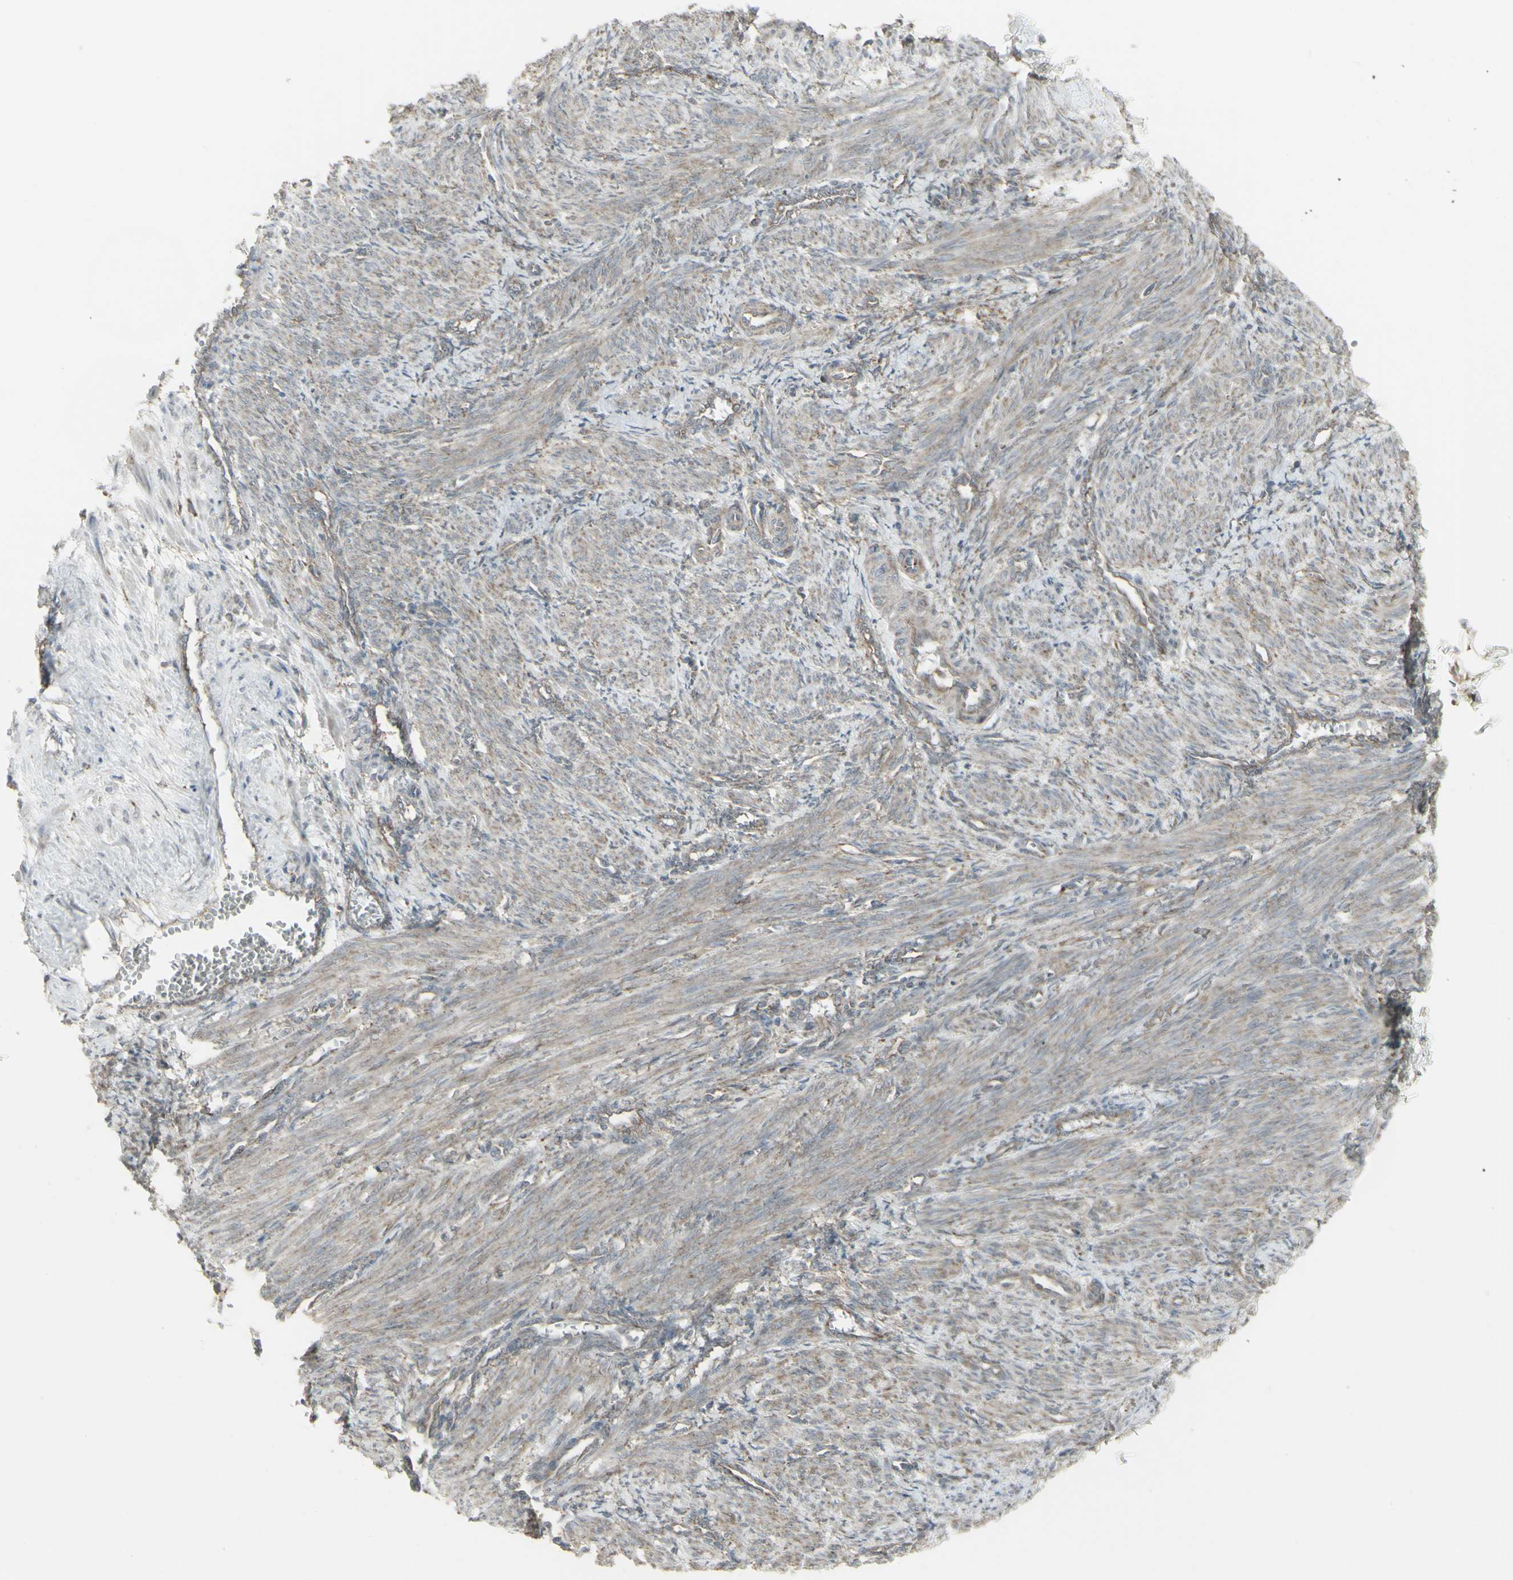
{"staining": {"intensity": "weak", "quantity": ">75%", "location": "cytoplasmic/membranous"}, "tissue": "smooth muscle", "cell_type": "Smooth muscle cells", "image_type": "normal", "snomed": [{"axis": "morphology", "description": "Normal tissue, NOS"}, {"axis": "topography", "description": "Endometrium"}], "caption": "A photomicrograph of human smooth muscle stained for a protein reveals weak cytoplasmic/membranous brown staining in smooth muscle cells. (DAB (3,3'-diaminobenzidine) IHC, brown staining for protein, blue staining for nuclei).", "gene": "FKBP3", "patient": {"sex": "female", "age": 33}}